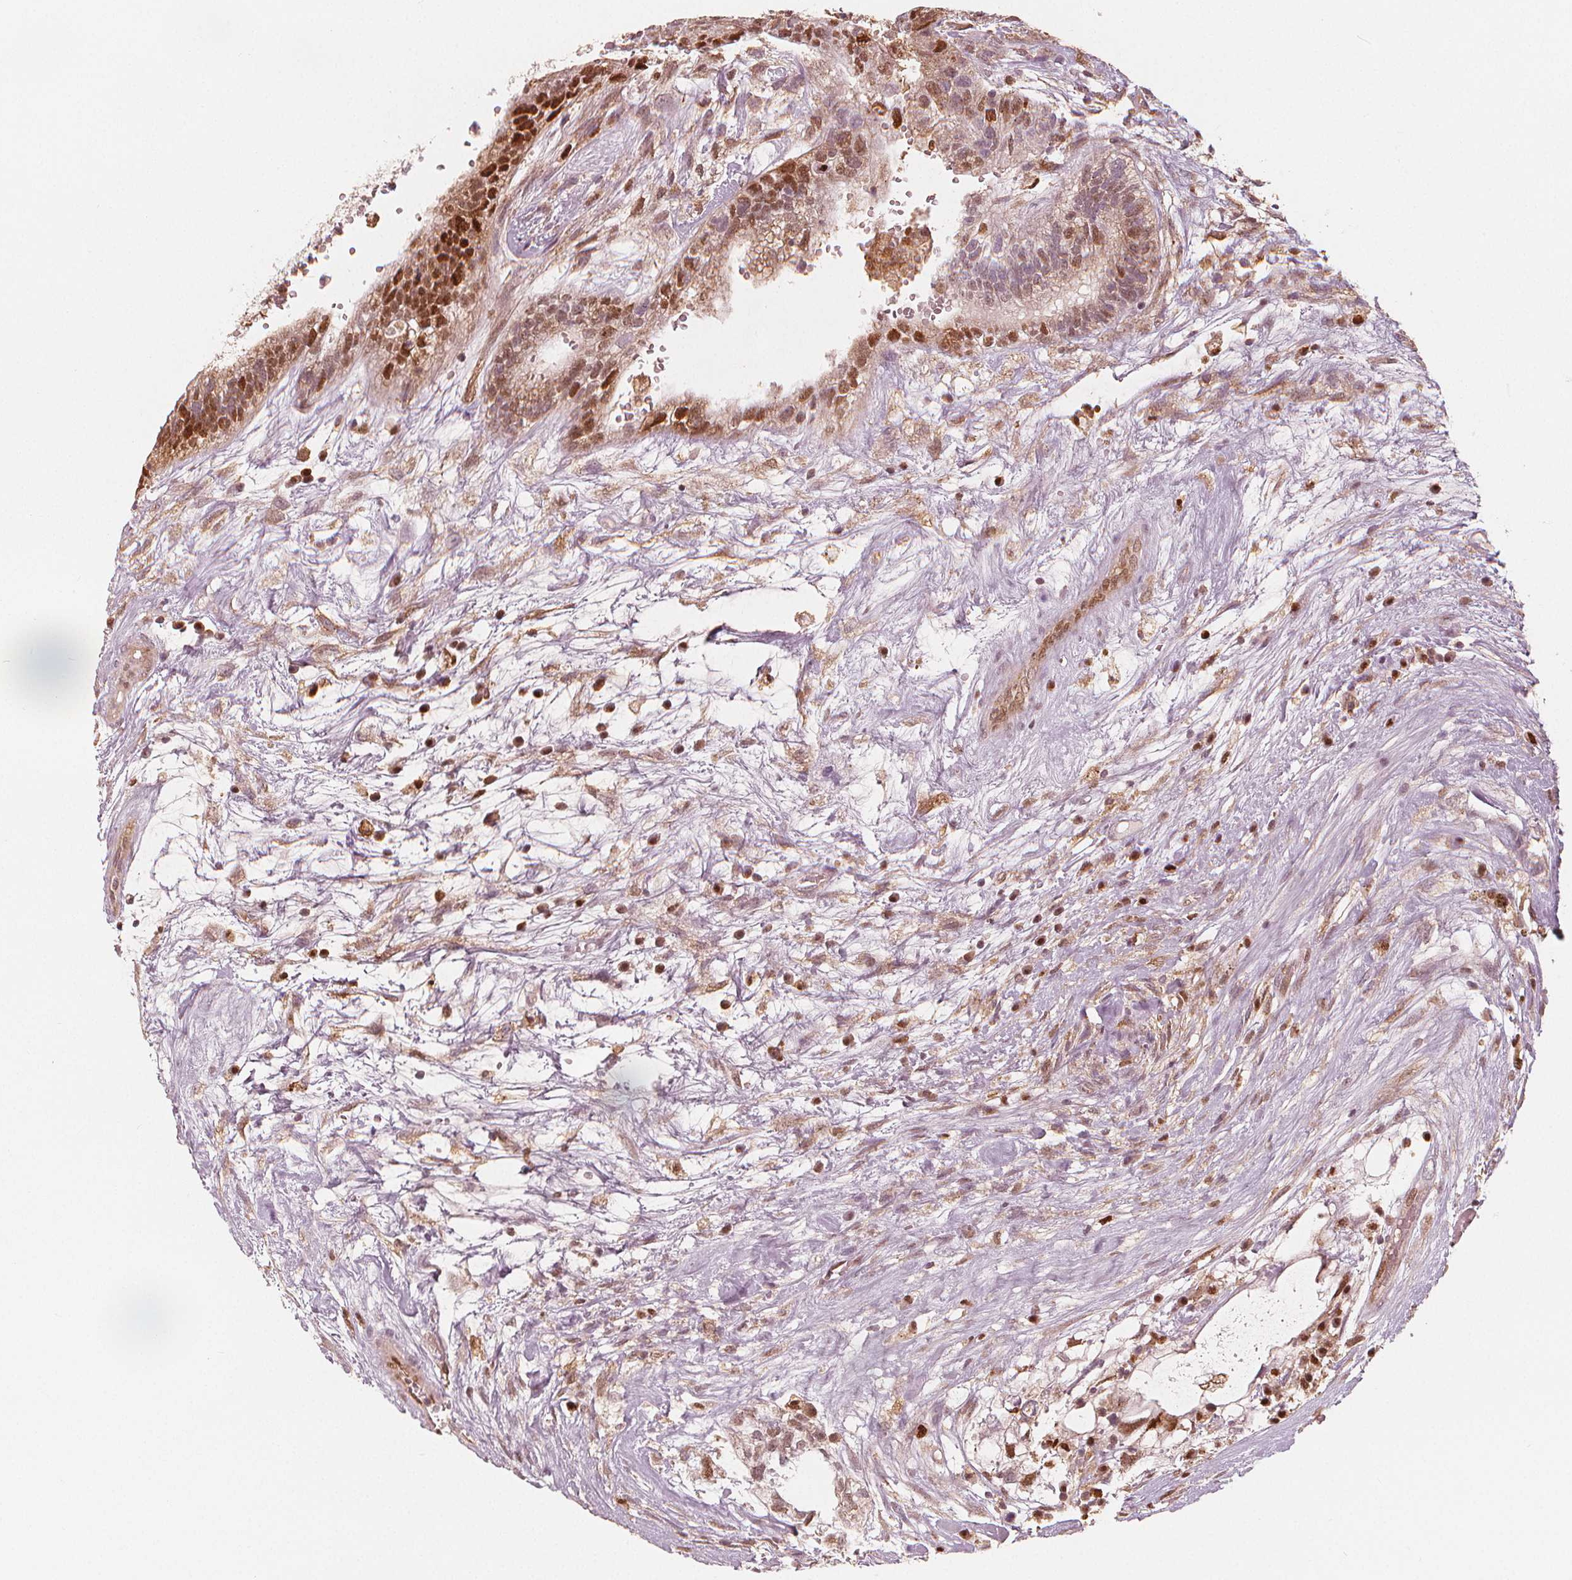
{"staining": {"intensity": "strong", "quantity": "25%-75%", "location": "nuclear"}, "tissue": "testis cancer", "cell_type": "Tumor cells", "image_type": "cancer", "snomed": [{"axis": "morphology", "description": "Normal tissue, NOS"}, {"axis": "morphology", "description": "Carcinoma, Embryonal, NOS"}, {"axis": "topography", "description": "Testis"}], "caption": "The photomicrograph reveals immunohistochemical staining of testis cancer (embryonal carcinoma). There is strong nuclear expression is identified in approximately 25%-75% of tumor cells. The staining is performed using DAB (3,3'-diaminobenzidine) brown chromogen to label protein expression. The nuclei are counter-stained blue using hematoxylin.", "gene": "SQSTM1", "patient": {"sex": "male", "age": 32}}